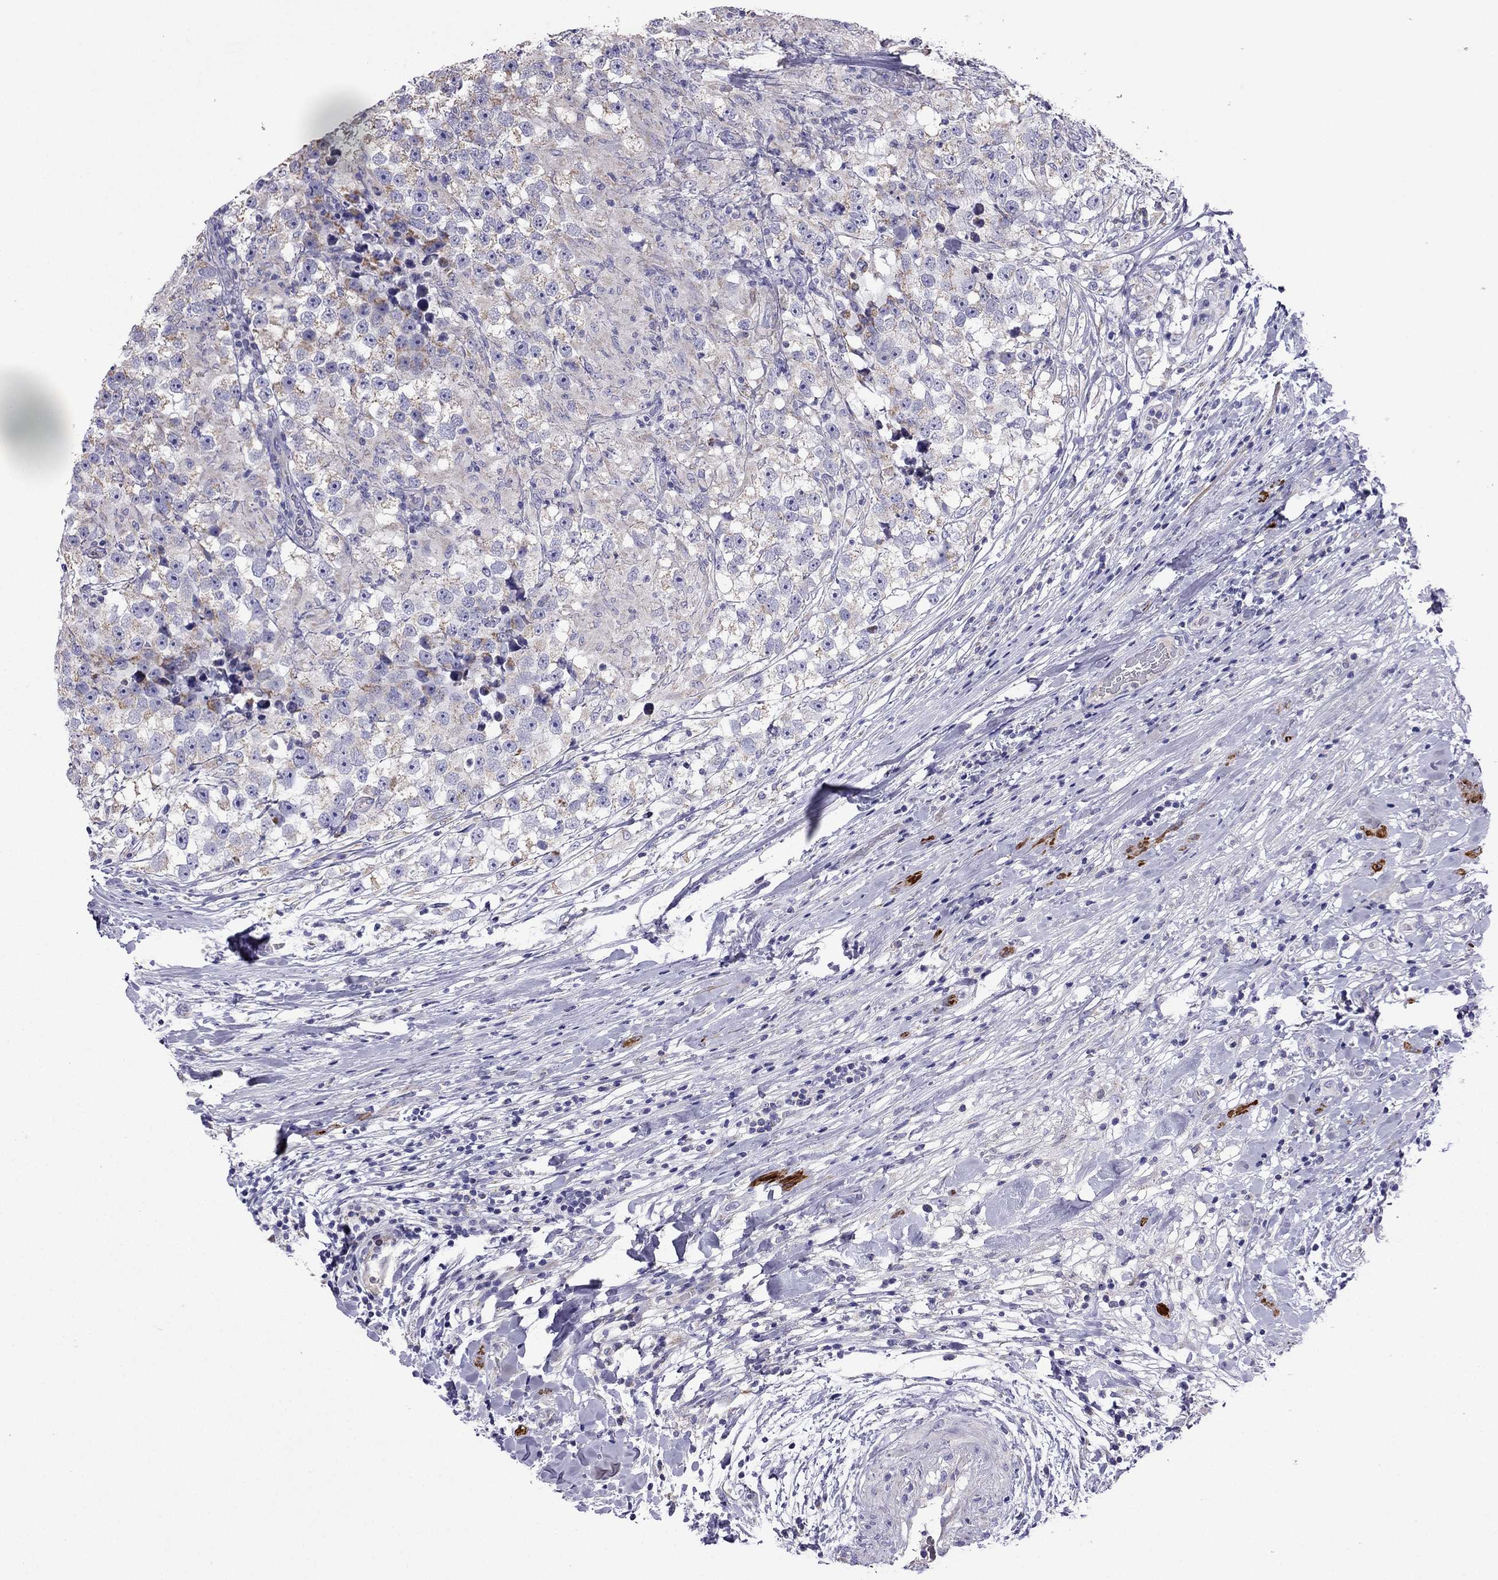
{"staining": {"intensity": "weak", "quantity": ">75%", "location": "cytoplasmic/membranous"}, "tissue": "testis cancer", "cell_type": "Tumor cells", "image_type": "cancer", "snomed": [{"axis": "morphology", "description": "Seminoma, NOS"}, {"axis": "topography", "description": "Testis"}], "caption": "A brown stain shows weak cytoplasmic/membranous expression of a protein in seminoma (testis) tumor cells.", "gene": "DSC1", "patient": {"sex": "male", "age": 46}}